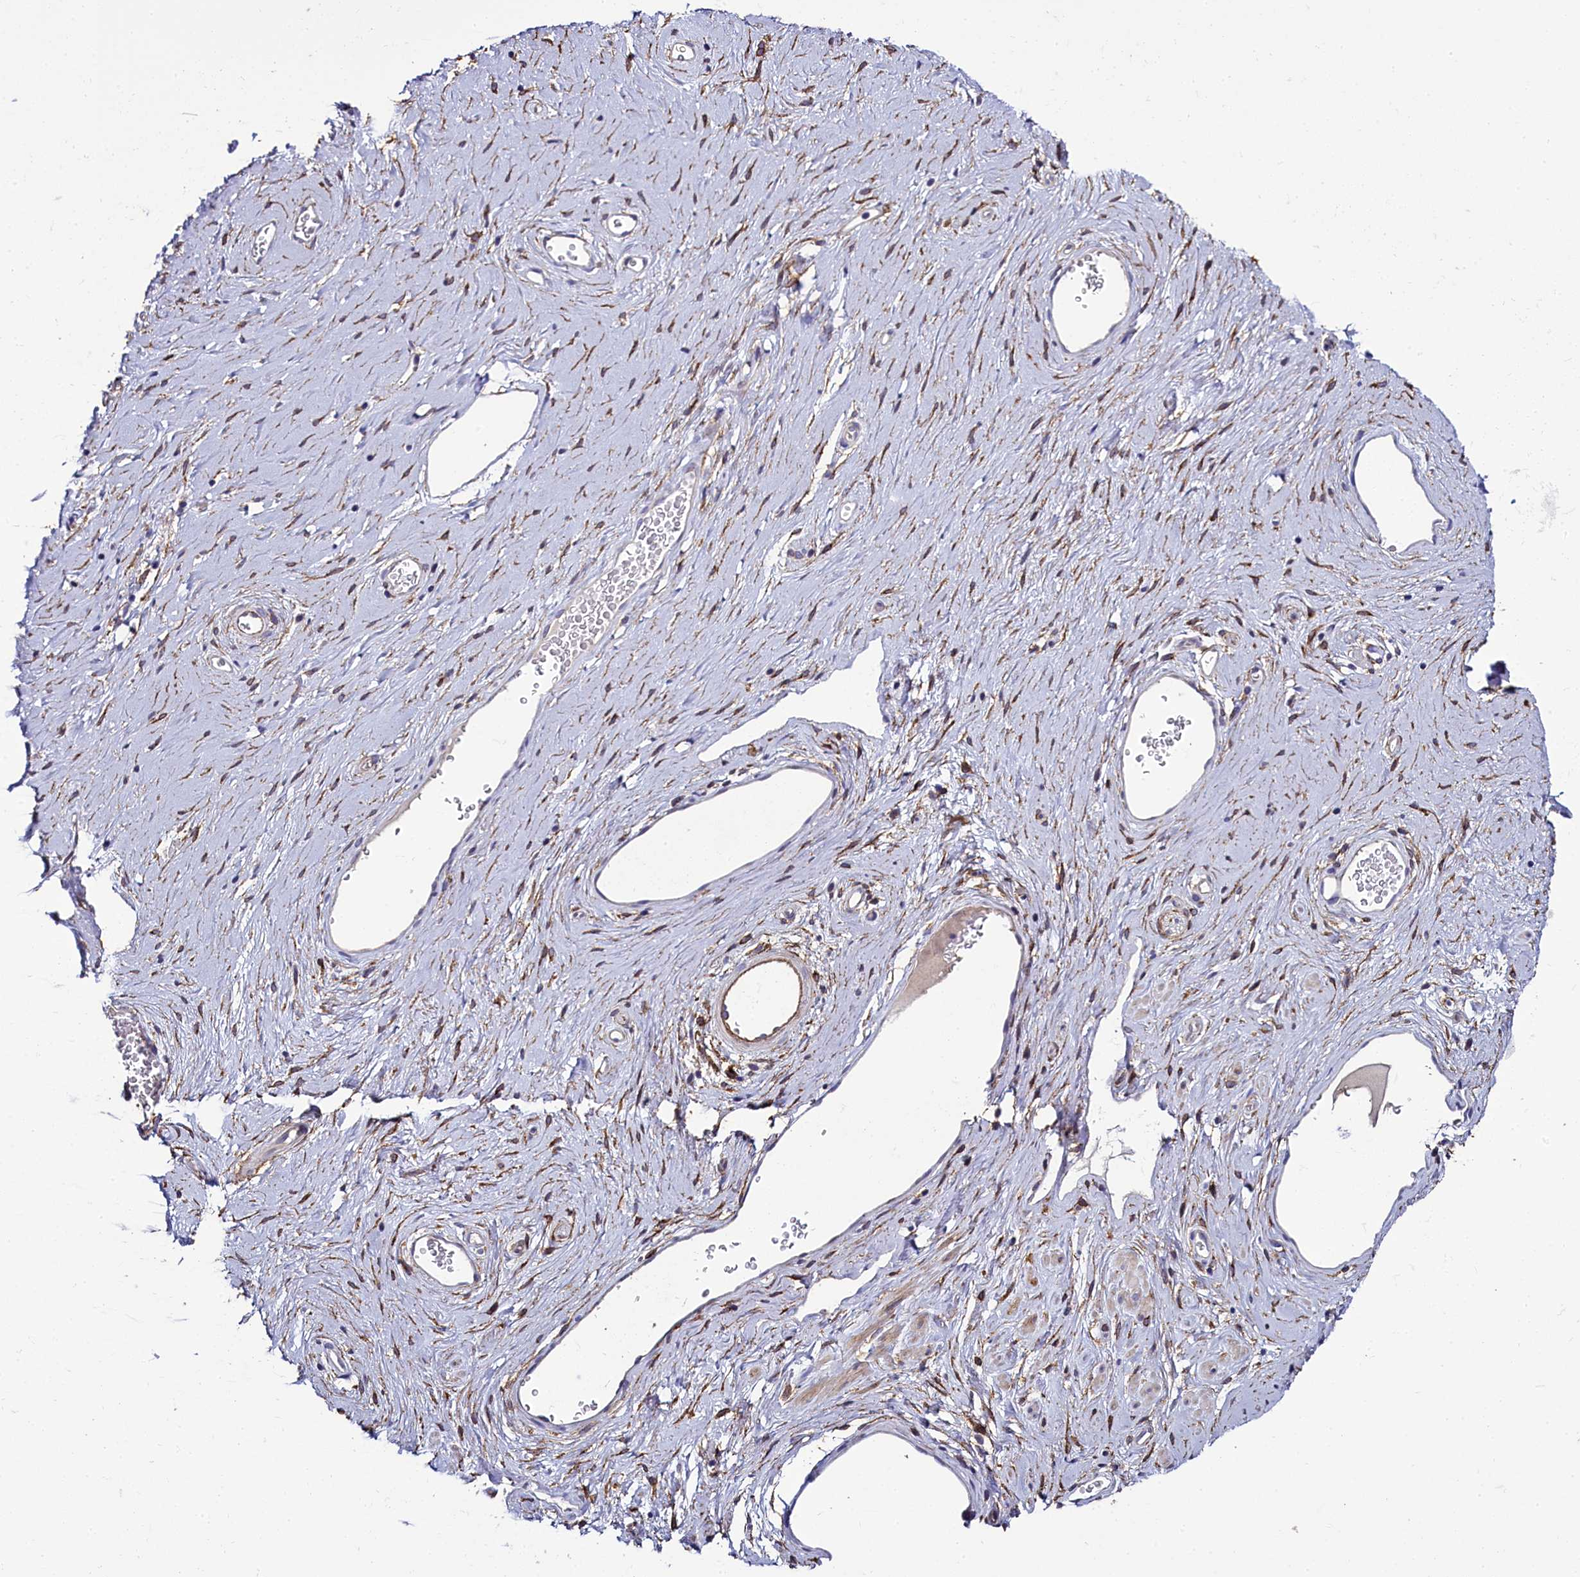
{"staining": {"intensity": "moderate", "quantity": "<25%", "location": "cytoplasmic/membranous"}, "tissue": "soft tissue", "cell_type": "Chondrocytes", "image_type": "normal", "snomed": [{"axis": "morphology", "description": "Normal tissue, NOS"}, {"axis": "morphology", "description": "Adenocarcinoma, NOS"}, {"axis": "topography", "description": "Rectum"}, {"axis": "topography", "description": "Vagina"}, {"axis": "topography", "description": "Peripheral nerve tissue"}], "caption": "Immunohistochemical staining of benign human soft tissue displays <25% levels of moderate cytoplasmic/membranous protein staining in approximately <25% of chondrocytes. The protein of interest is stained brown, and the nuclei are stained in blue (DAB (3,3'-diaminobenzidine) IHC with brightfield microscopy, high magnification).", "gene": "MRC2", "patient": {"sex": "female", "age": 71}}